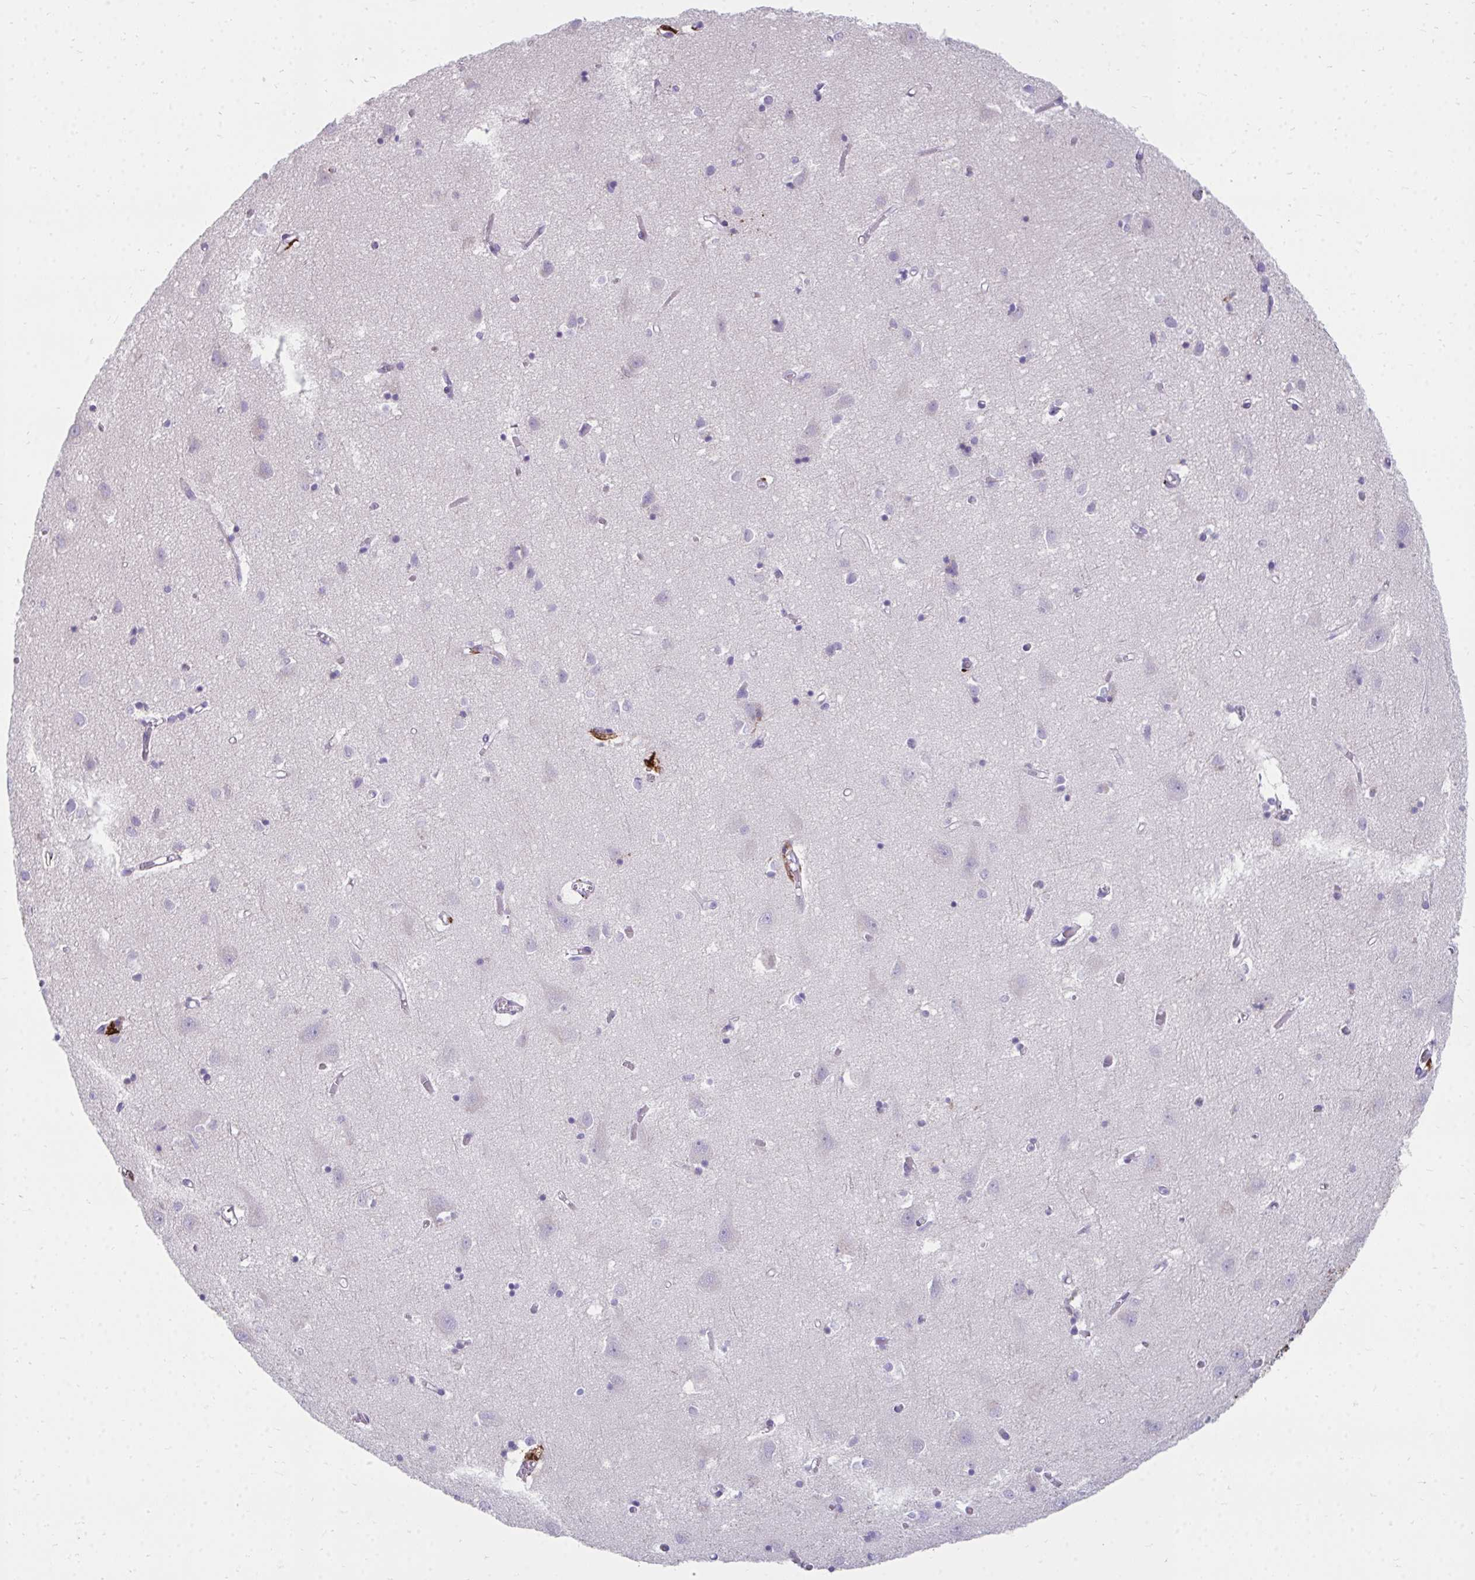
{"staining": {"intensity": "negative", "quantity": "none", "location": "none"}, "tissue": "cerebral cortex", "cell_type": "Endothelial cells", "image_type": "normal", "snomed": [{"axis": "morphology", "description": "Normal tissue, NOS"}, {"axis": "topography", "description": "Cerebral cortex"}], "caption": "Human cerebral cortex stained for a protein using IHC reveals no staining in endothelial cells.", "gene": "CD163", "patient": {"sex": "male", "age": 70}}